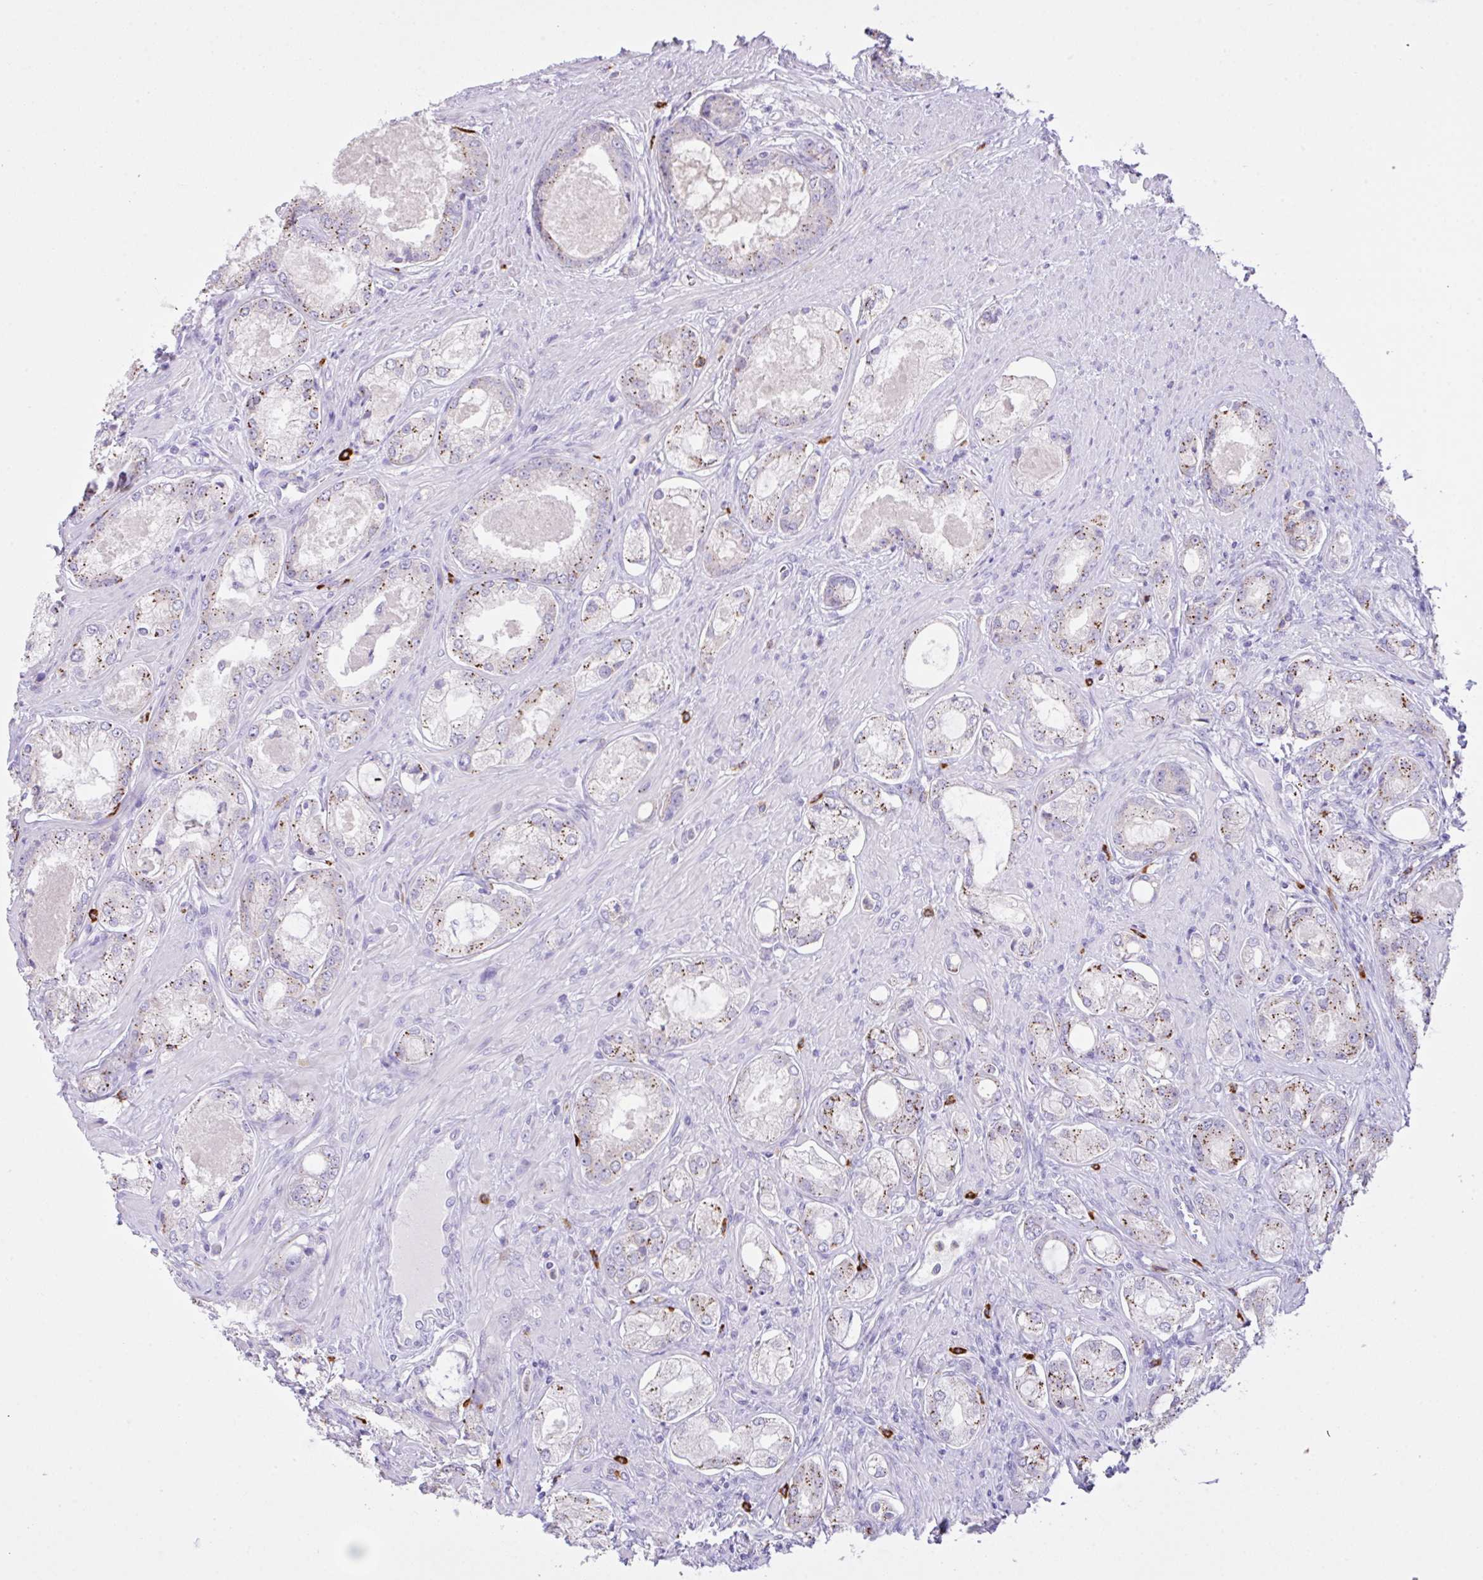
{"staining": {"intensity": "moderate", "quantity": ">75%", "location": "cytoplasmic/membranous"}, "tissue": "prostate cancer", "cell_type": "Tumor cells", "image_type": "cancer", "snomed": [{"axis": "morphology", "description": "Adenocarcinoma, Low grade"}, {"axis": "topography", "description": "Prostate"}], "caption": "A photomicrograph of human adenocarcinoma (low-grade) (prostate) stained for a protein shows moderate cytoplasmic/membranous brown staining in tumor cells.", "gene": "CST11", "patient": {"sex": "male", "age": 68}}